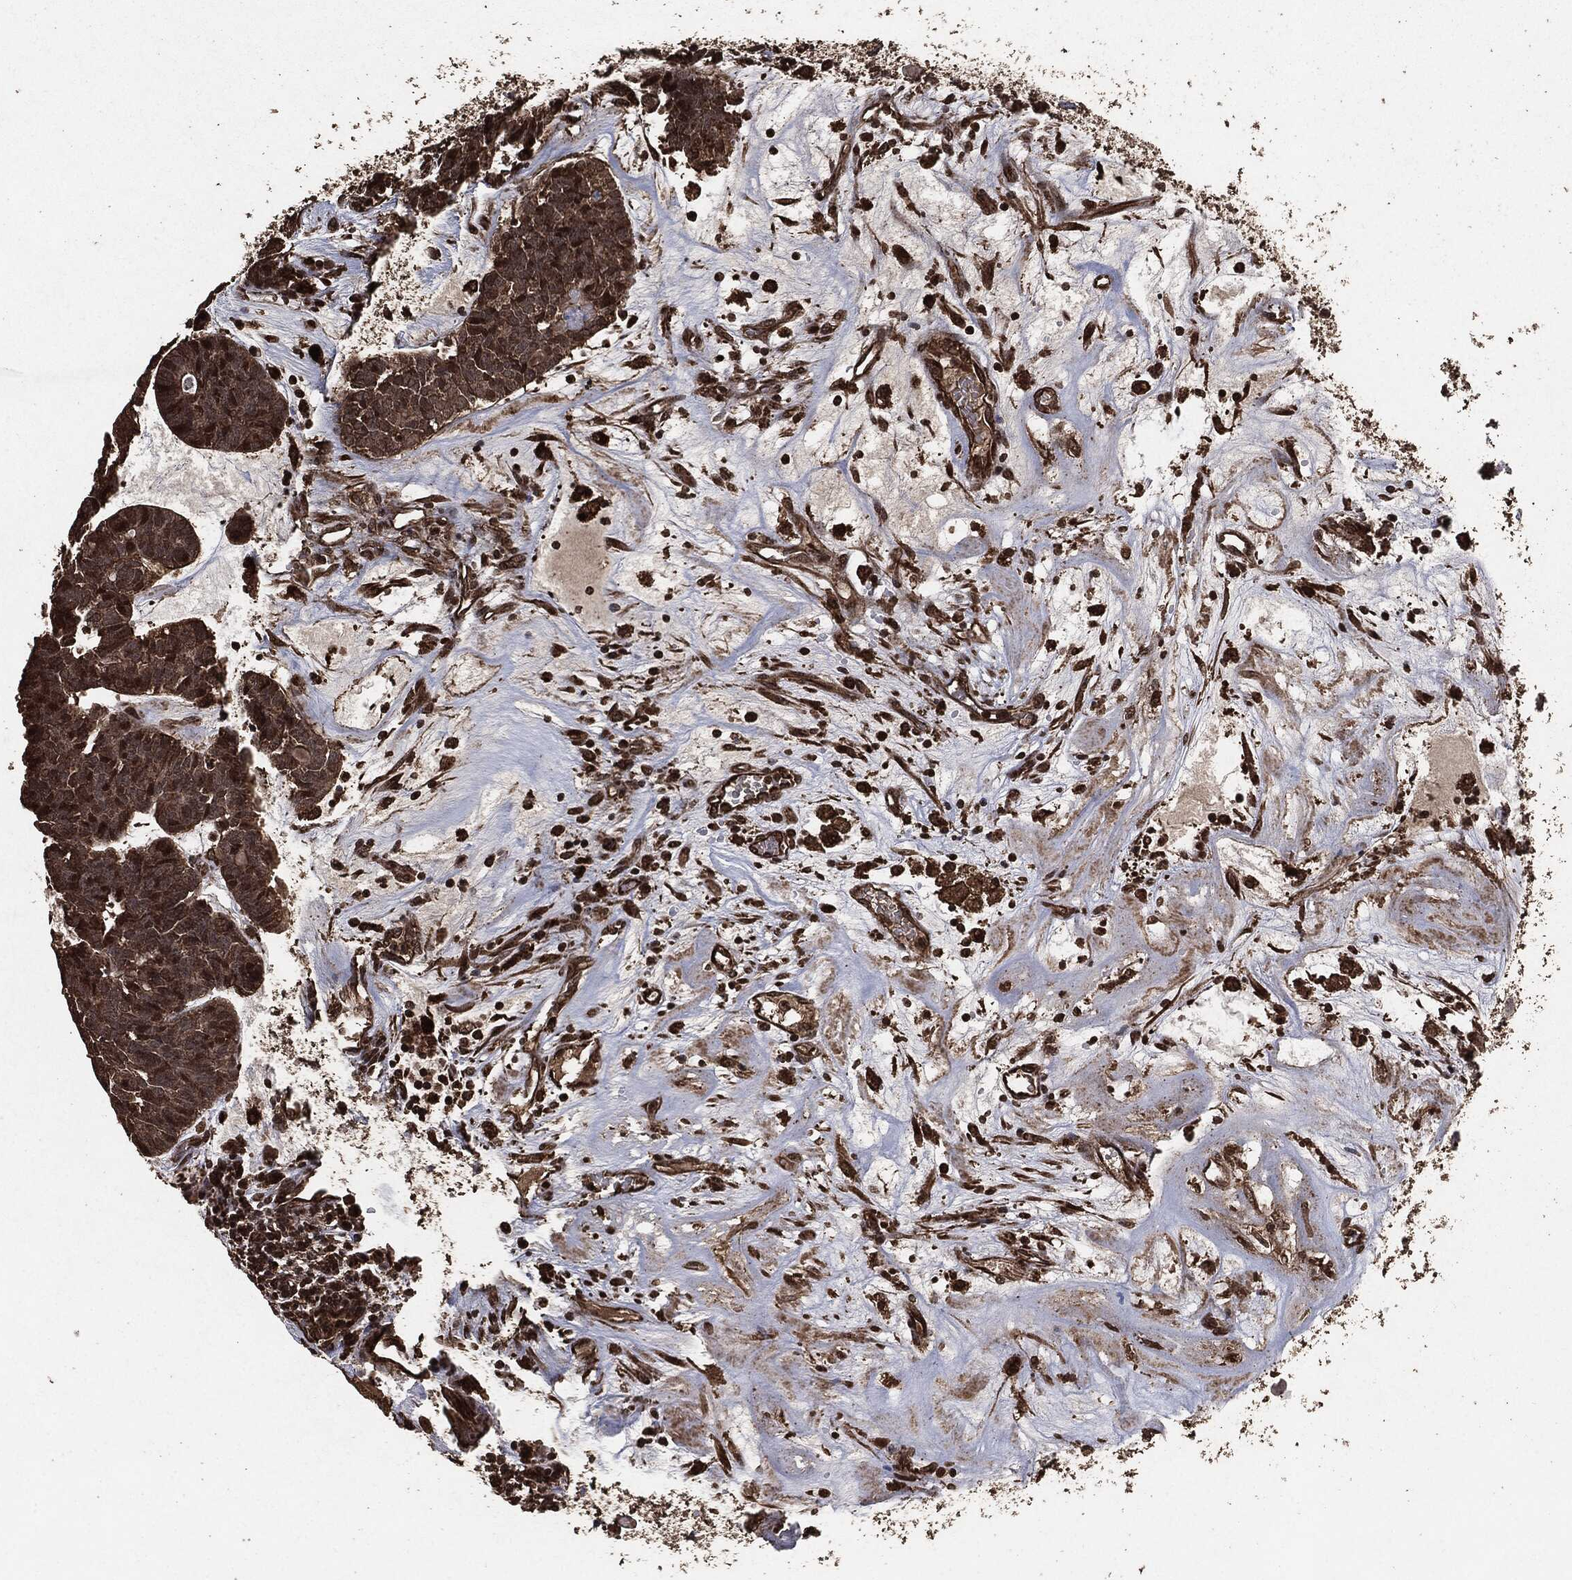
{"staining": {"intensity": "strong", "quantity": "25%-75%", "location": "cytoplasmic/membranous"}, "tissue": "head and neck cancer", "cell_type": "Tumor cells", "image_type": "cancer", "snomed": [{"axis": "morphology", "description": "Adenocarcinoma, NOS"}, {"axis": "topography", "description": "Head-Neck"}], "caption": "Human adenocarcinoma (head and neck) stained with a protein marker shows strong staining in tumor cells.", "gene": "EGFR", "patient": {"sex": "female", "age": 81}}